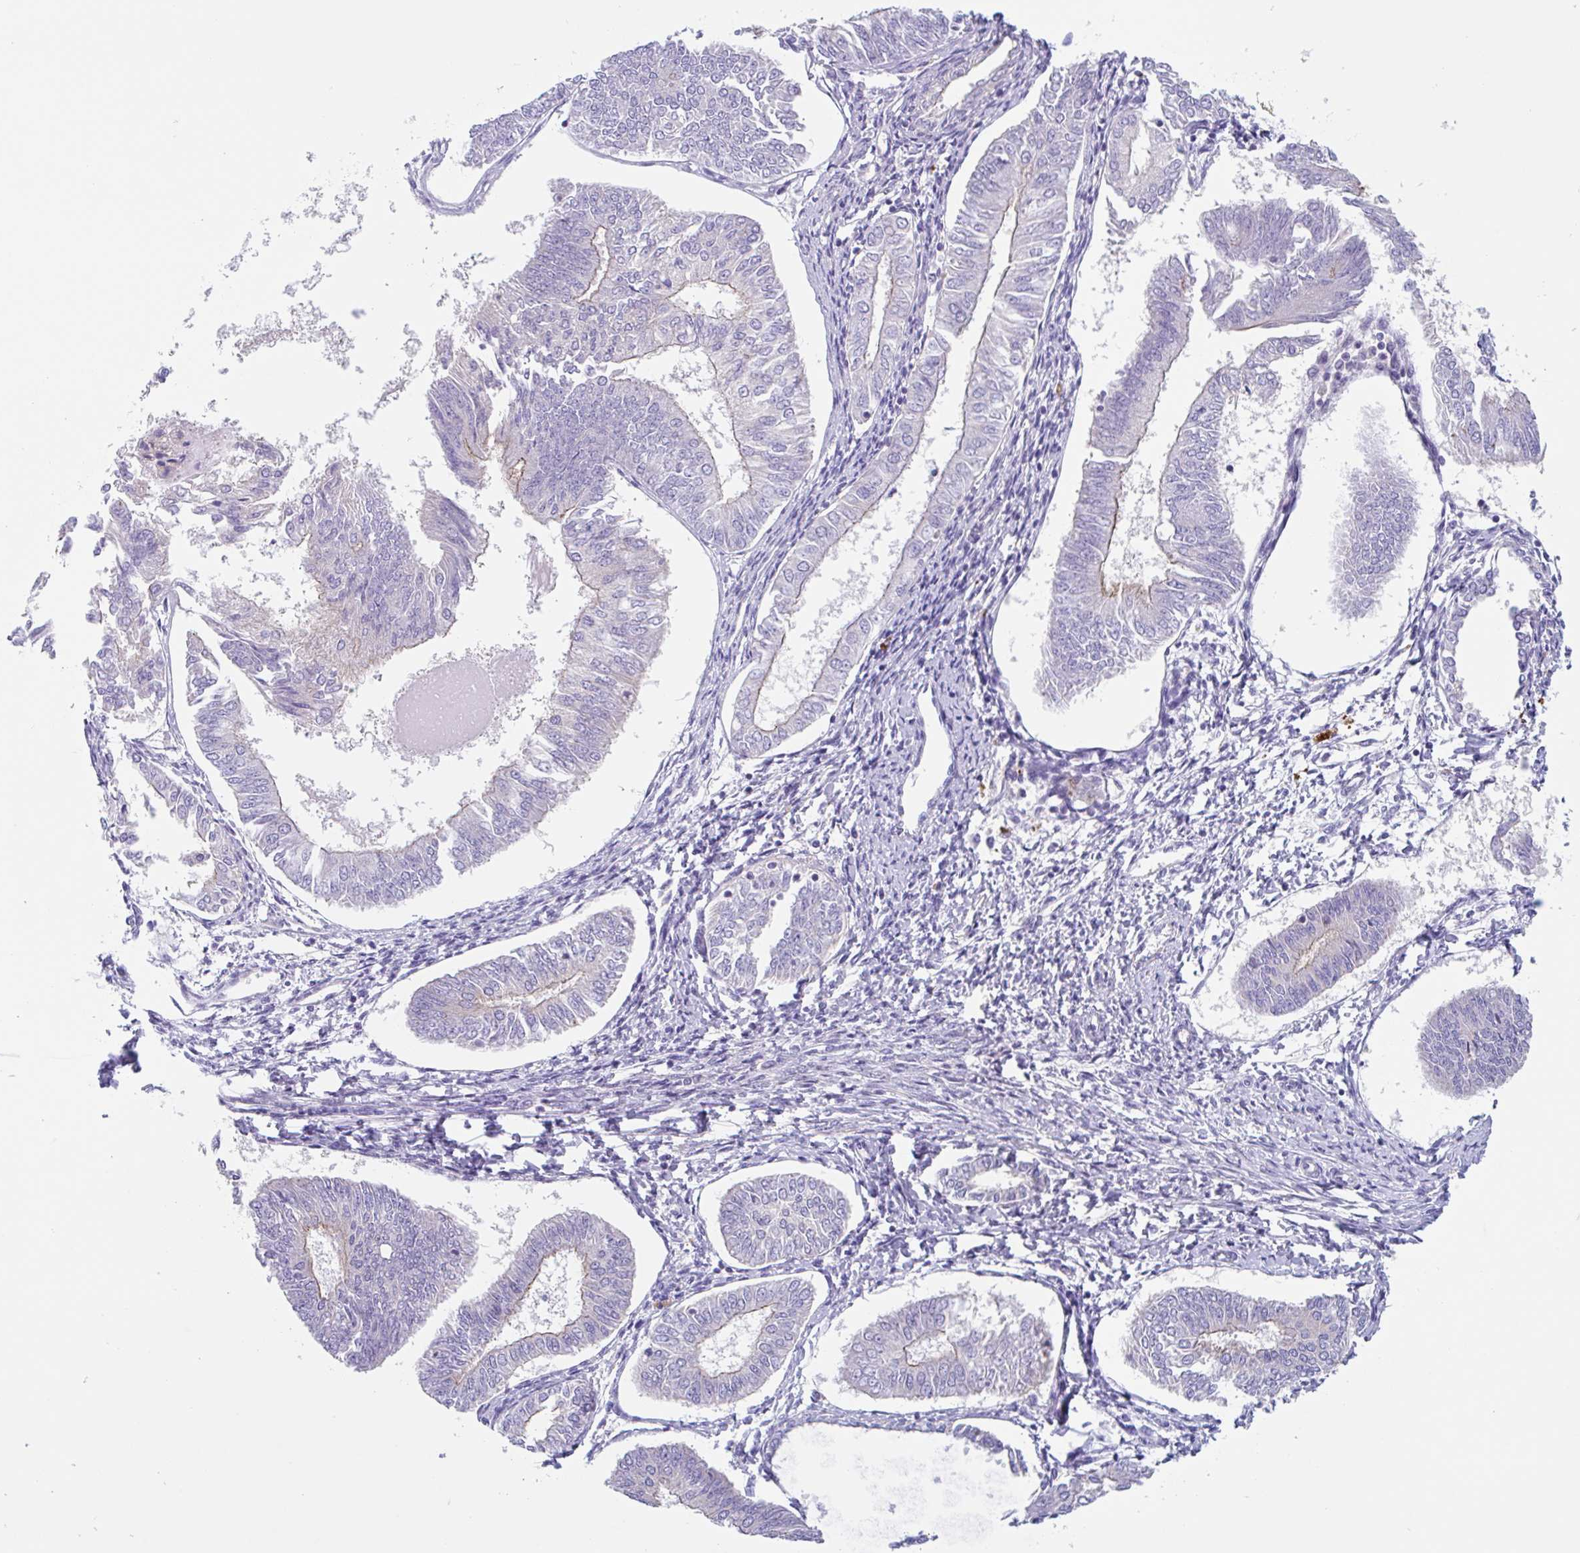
{"staining": {"intensity": "weak", "quantity": "<25%", "location": "cytoplasmic/membranous"}, "tissue": "endometrial cancer", "cell_type": "Tumor cells", "image_type": "cancer", "snomed": [{"axis": "morphology", "description": "Adenocarcinoma, NOS"}, {"axis": "topography", "description": "Endometrium"}], "caption": "Human endometrial cancer stained for a protein using IHC displays no staining in tumor cells.", "gene": "LENG9", "patient": {"sex": "female", "age": 58}}